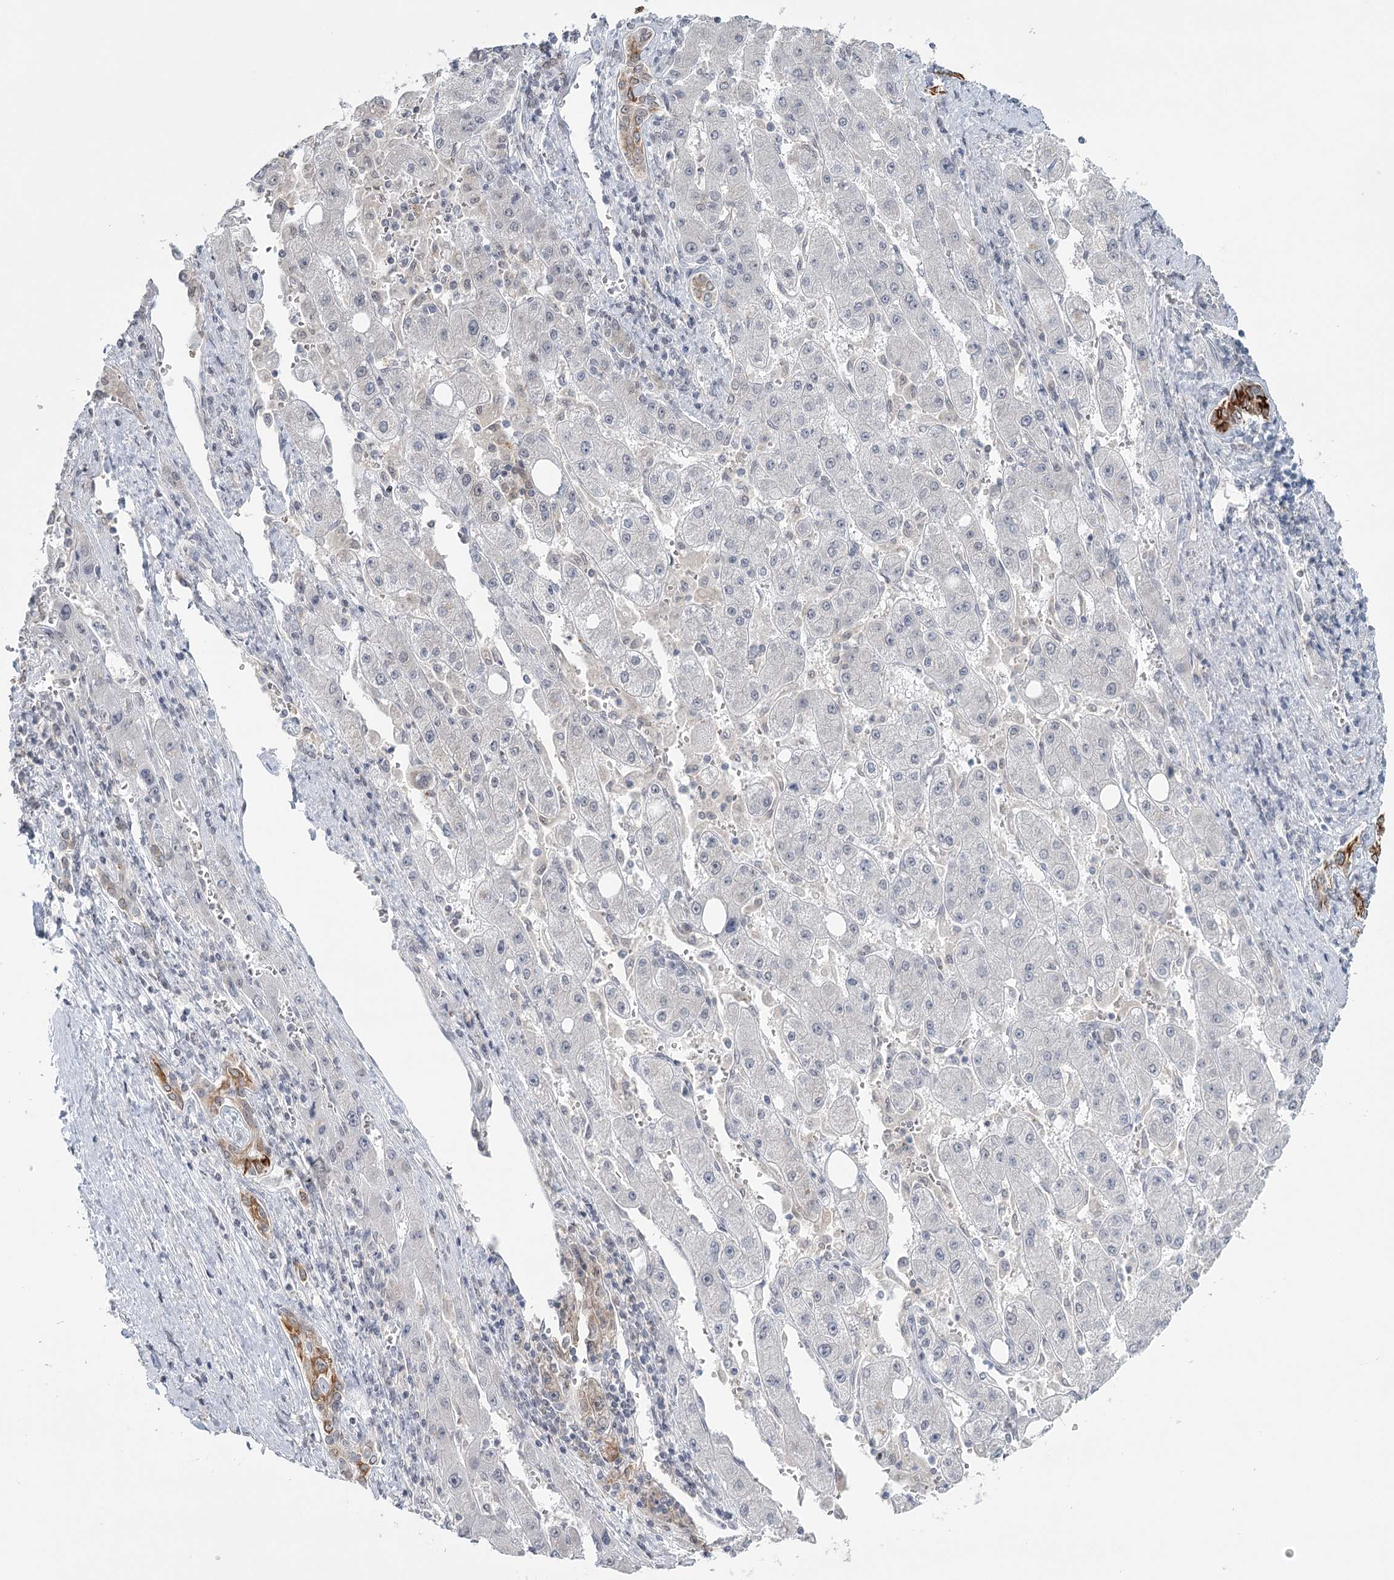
{"staining": {"intensity": "negative", "quantity": "none", "location": "none"}, "tissue": "liver cancer", "cell_type": "Tumor cells", "image_type": "cancer", "snomed": [{"axis": "morphology", "description": "Carcinoma, Hepatocellular, NOS"}, {"axis": "topography", "description": "Liver"}], "caption": "Immunohistochemistry of hepatocellular carcinoma (liver) displays no staining in tumor cells.", "gene": "TMEM70", "patient": {"sex": "female", "age": 73}}